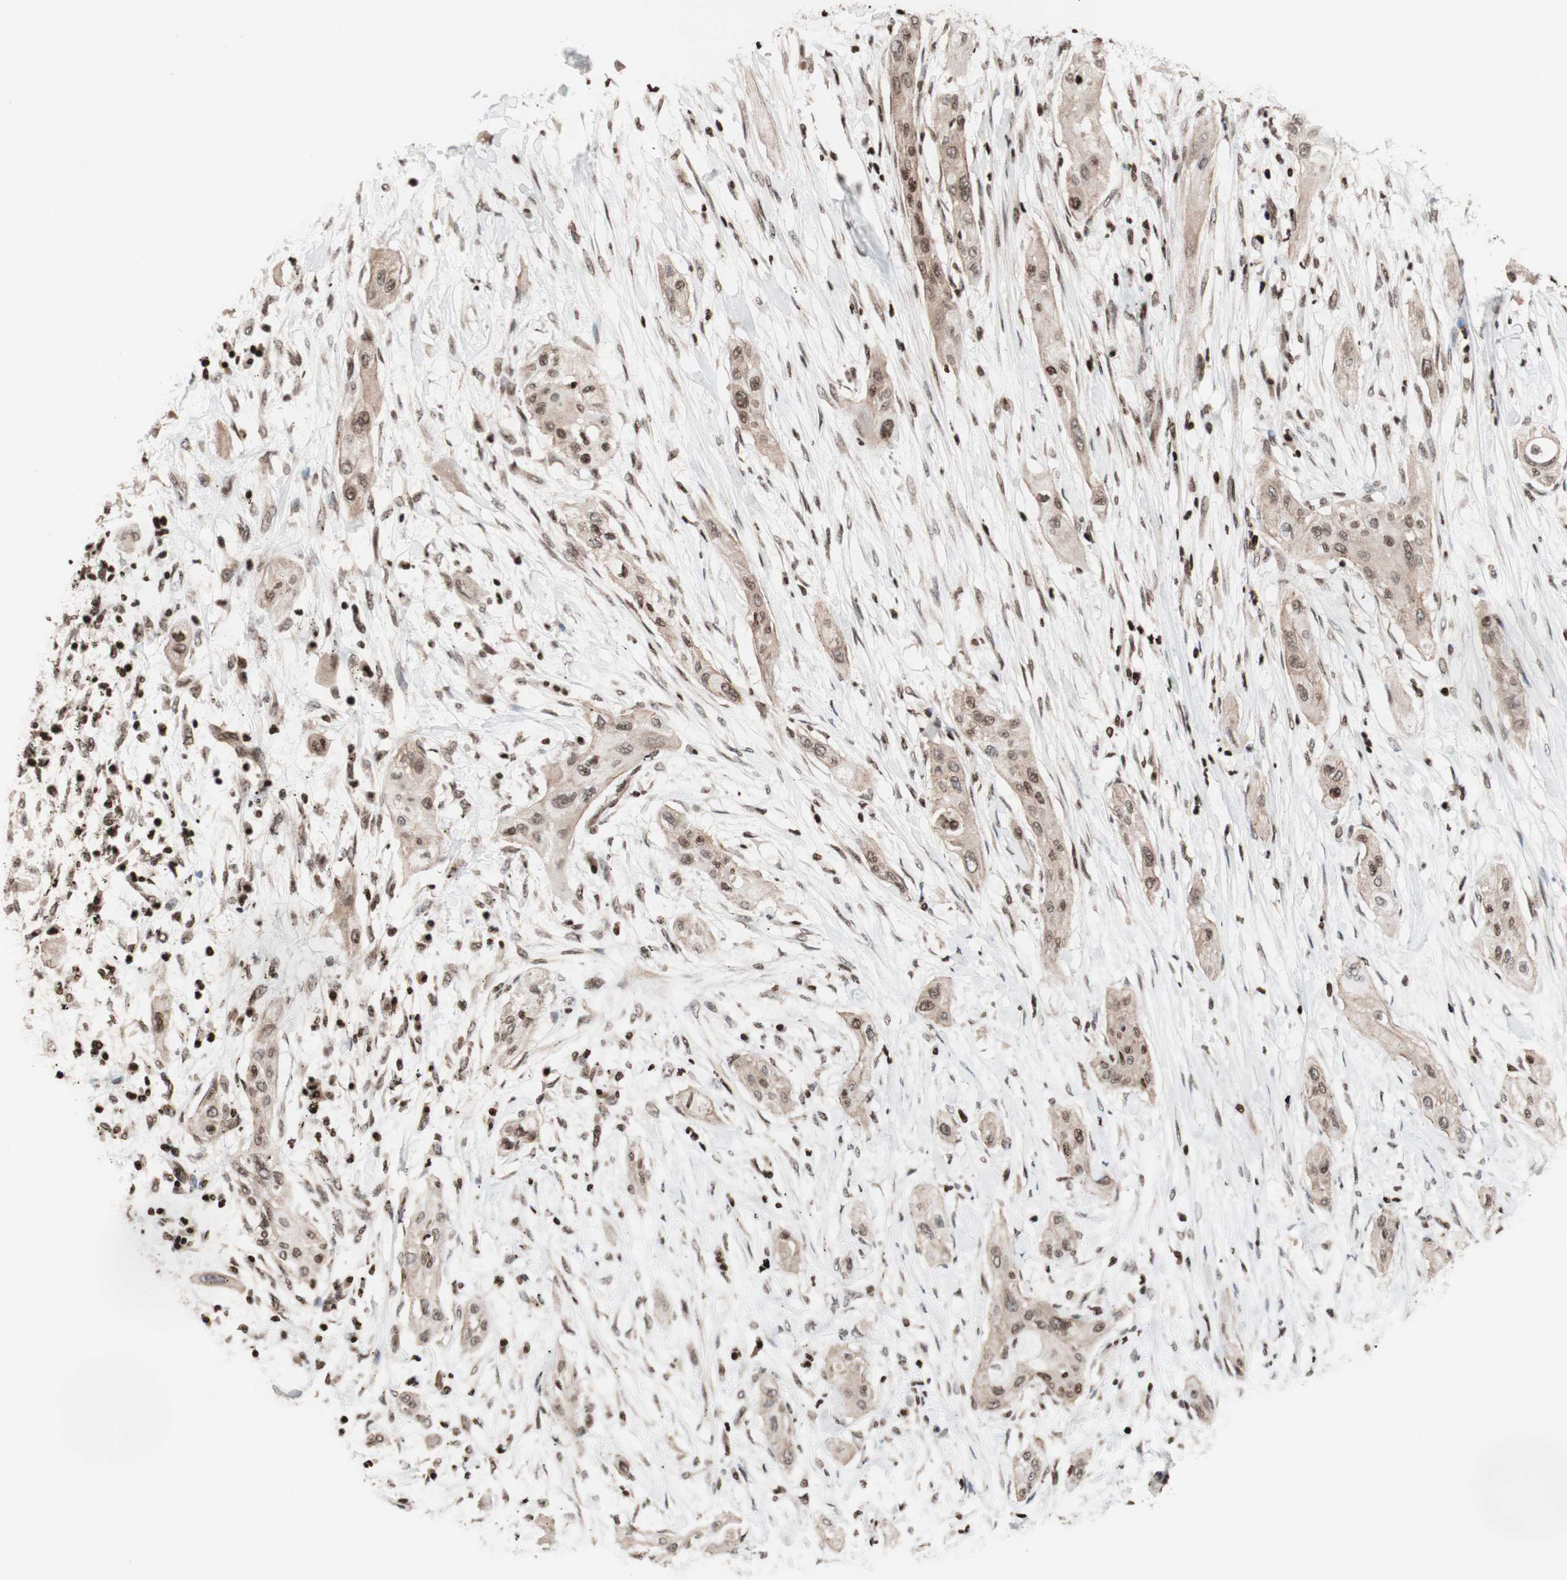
{"staining": {"intensity": "negative", "quantity": "none", "location": "none"}, "tissue": "lung cancer", "cell_type": "Tumor cells", "image_type": "cancer", "snomed": [{"axis": "morphology", "description": "Squamous cell carcinoma, NOS"}, {"axis": "topography", "description": "Lung"}], "caption": "Immunohistochemistry (IHC) of lung squamous cell carcinoma reveals no staining in tumor cells.", "gene": "POLA1", "patient": {"sex": "female", "age": 47}}